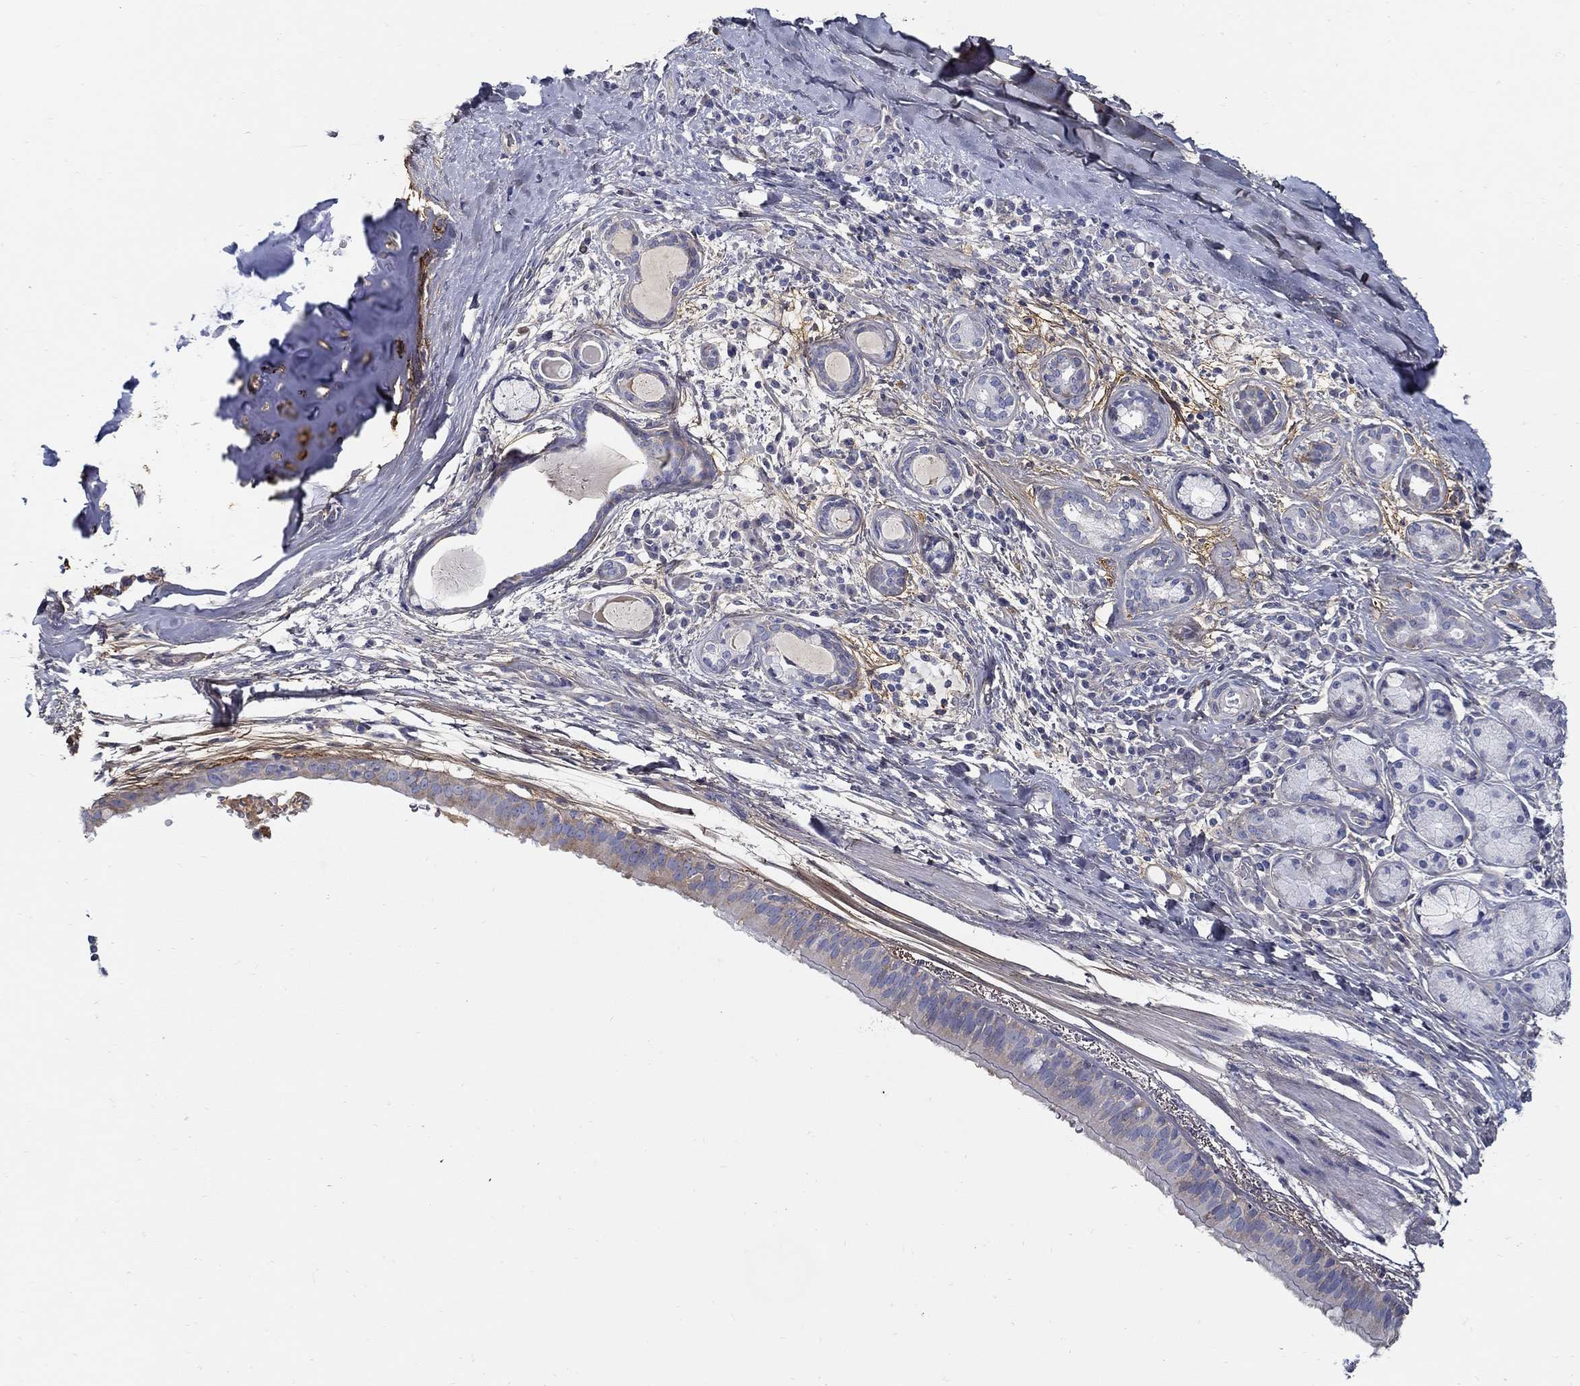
{"staining": {"intensity": "weak", "quantity": "<25%", "location": "cytoplasmic/membranous"}, "tissue": "bronchus", "cell_type": "Respiratory epithelial cells", "image_type": "normal", "snomed": [{"axis": "morphology", "description": "Normal tissue, NOS"}, {"axis": "morphology", "description": "Squamous cell carcinoma, NOS"}, {"axis": "topography", "description": "Bronchus"}, {"axis": "topography", "description": "Lung"}], "caption": "Bronchus stained for a protein using immunohistochemistry (IHC) demonstrates no positivity respiratory epithelial cells.", "gene": "TGFBI", "patient": {"sex": "male", "age": 69}}